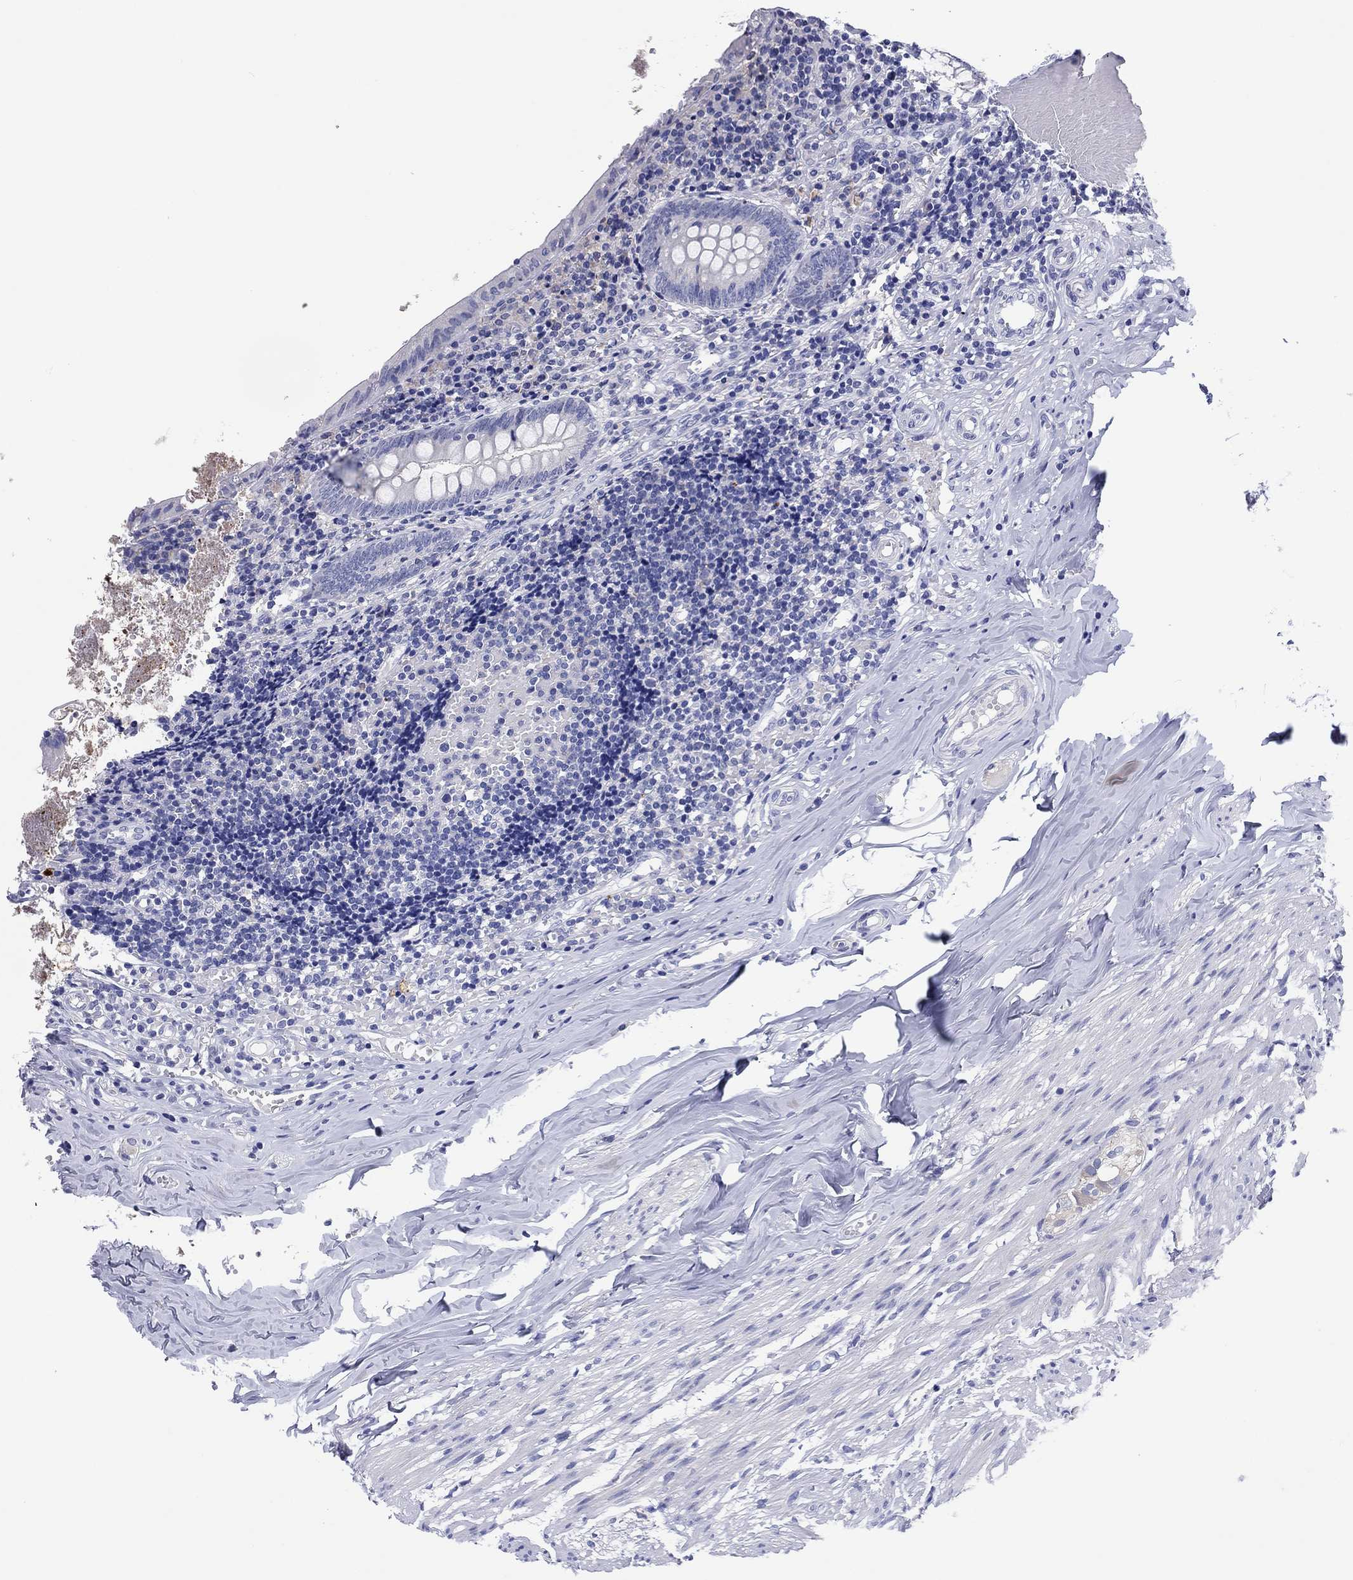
{"staining": {"intensity": "negative", "quantity": "none", "location": "none"}, "tissue": "appendix", "cell_type": "Glandular cells", "image_type": "normal", "snomed": [{"axis": "morphology", "description": "Normal tissue, NOS"}, {"axis": "topography", "description": "Appendix"}], "caption": "DAB (3,3'-diaminobenzidine) immunohistochemical staining of unremarkable appendix demonstrates no significant expression in glandular cells. (Stains: DAB (3,3'-diaminobenzidine) IHC with hematoxylin counter stain, Microscopy: brightfield microscopy at high magnification).", "gene": "HDC", "patient": {"sex": "female", "age": 23}}